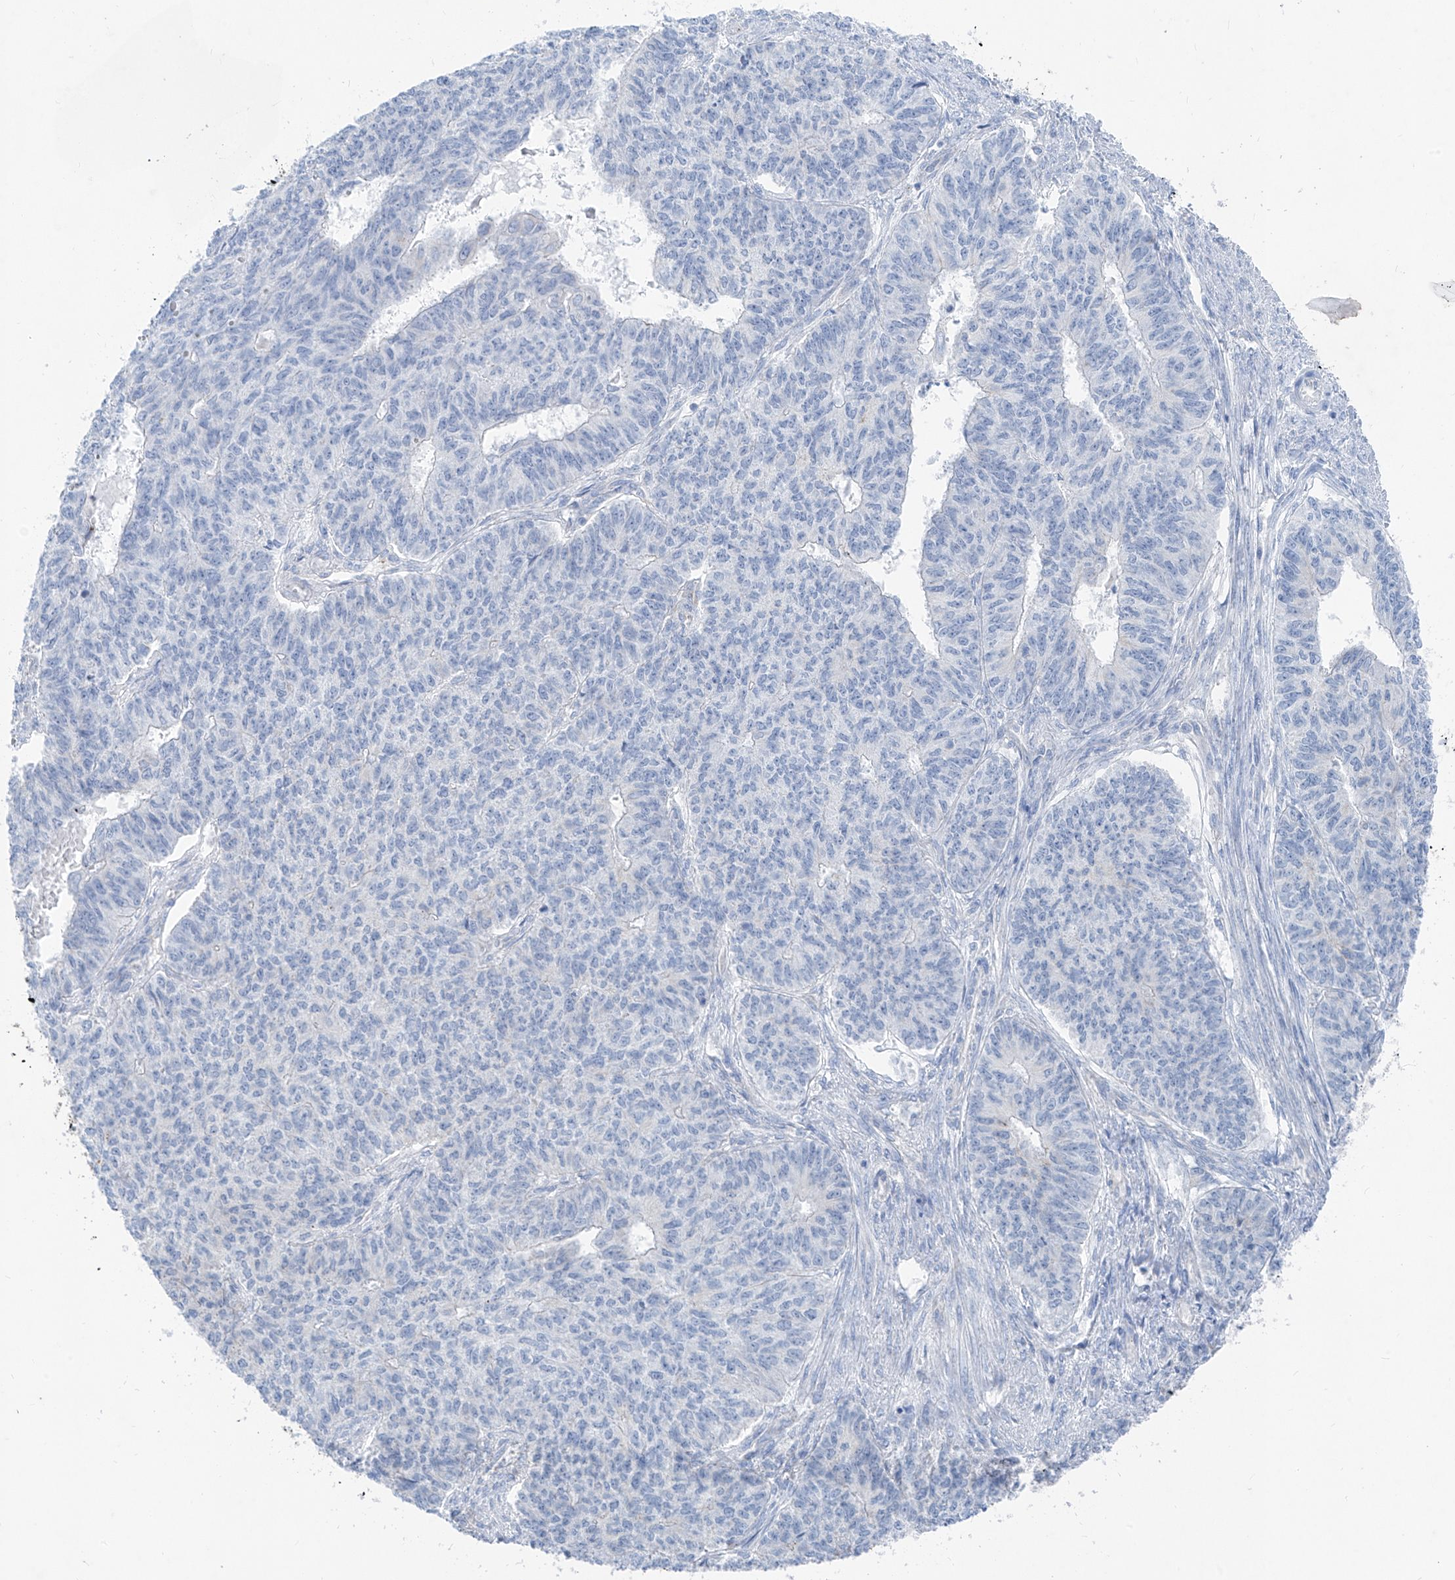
{"staining": {"intensity": "negative", "quantity": "none", "location": "none"}, "tissue": "endometrial cancer", "cell_type": "Tumor cells", "image_type": "cancer", "snomed": [{"axis": "morphology", "description": "Adenocarcinoma, NOS"}, {"axis": "topography", "description": "Endometrium"}], "caption": "IHC image of human endometrial adenocarcinoma stained for a protein (brown), which demonstrates no positivity in tumor cells. Nuclei are stained in blue.", "gene": "GPR137C", "patient": {"sex": "female", "age": 32}}